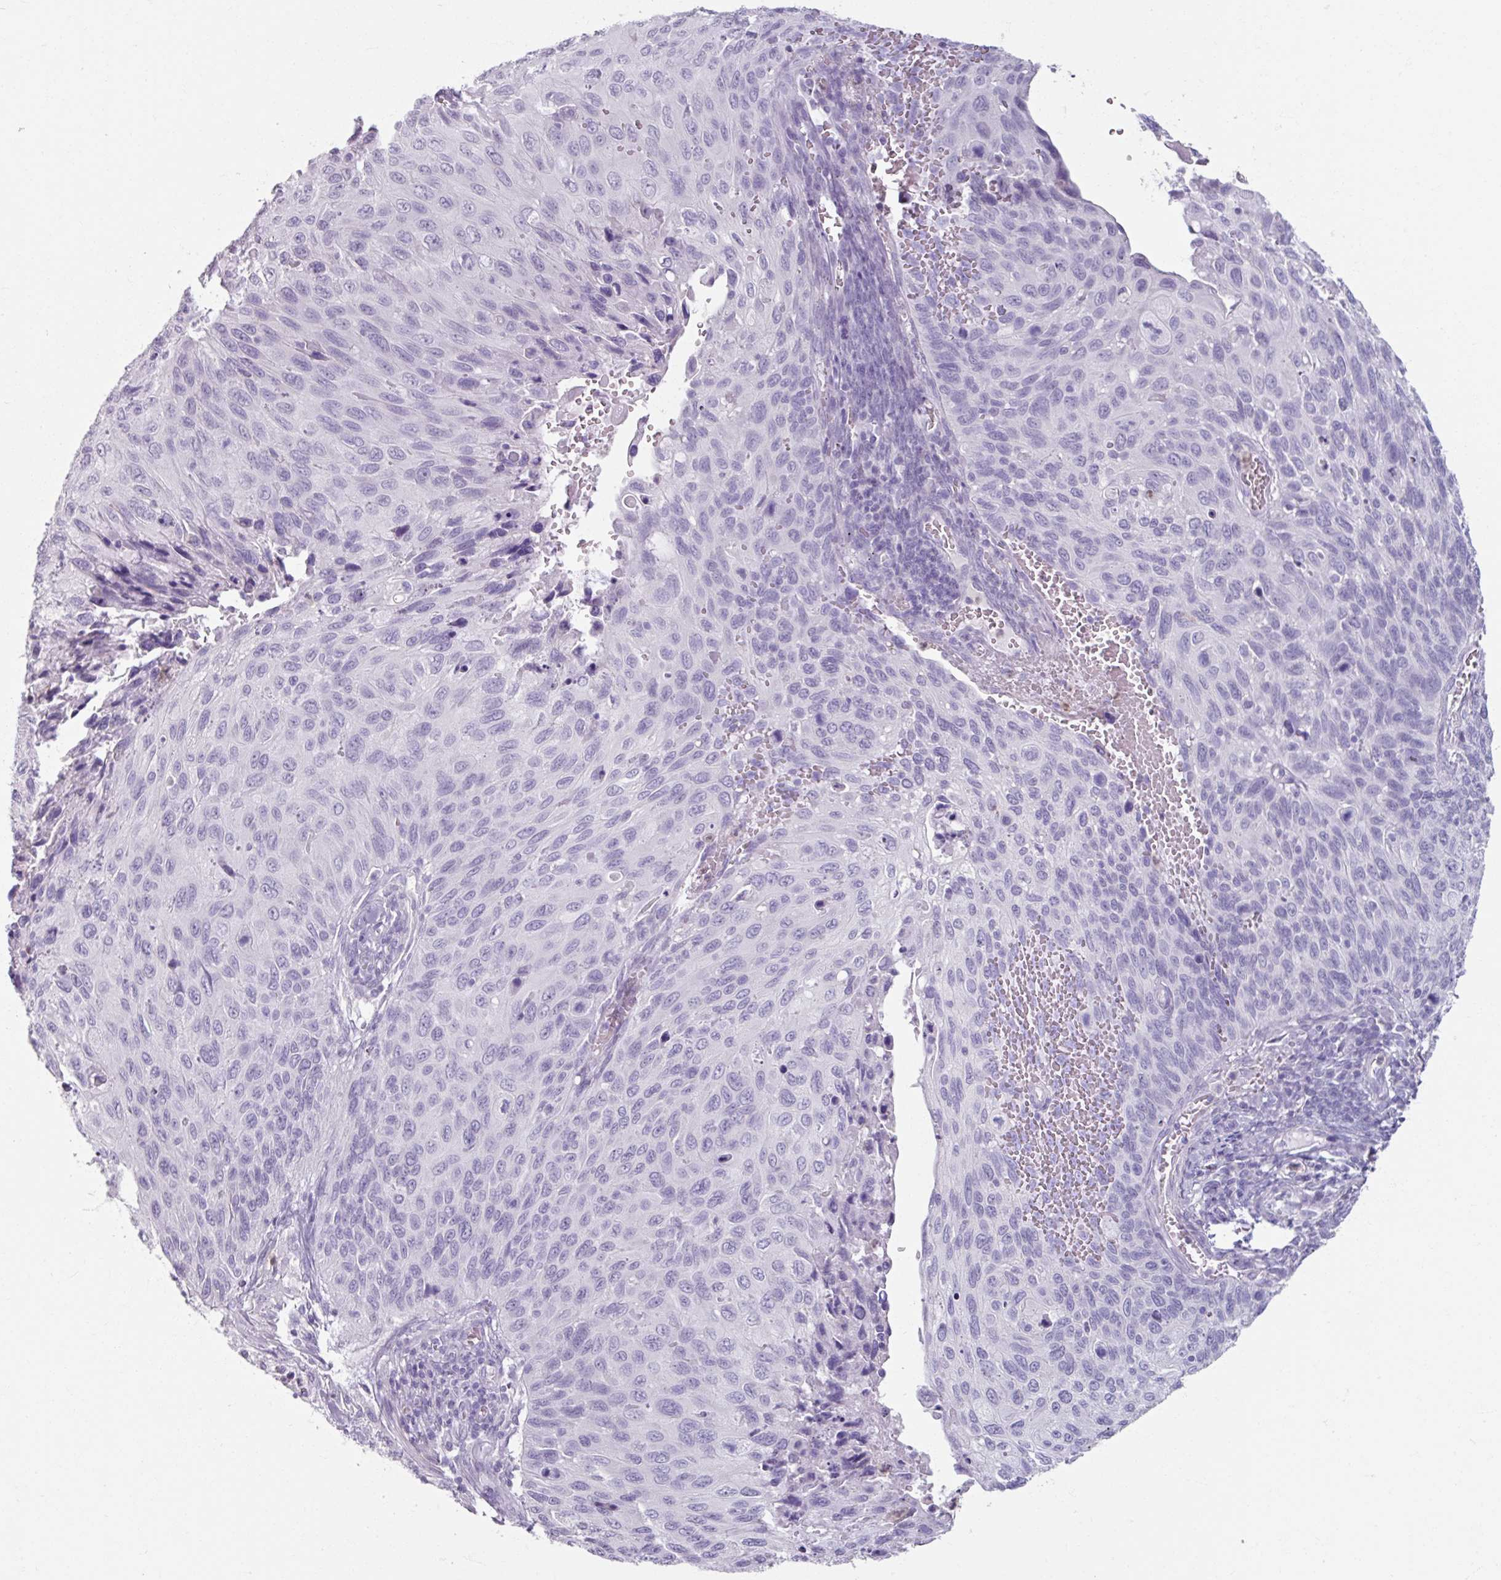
{"staining": {"intensity": "negative", "quantity": "none", "location": "none"}, "tissue": "cervical cancer", "cell_type": "Tumor cells", "image_type": "cancer", "snomed": [{"axis": "morphology", "description": "Squamous cell carcinoma, NOS"}, {"axis": "topography", "description": "Cervix"}], "caption": "Tumor cells show no significant expression in cervical squamous cell carcinoma. The staining is performed using DAB (3,3'-diaminobenzidine) brown chromogen with nuclei counter-stained in using hematoxylin.", "gene": "ARG1", "patient": {"sex": "female", "age": 70}}